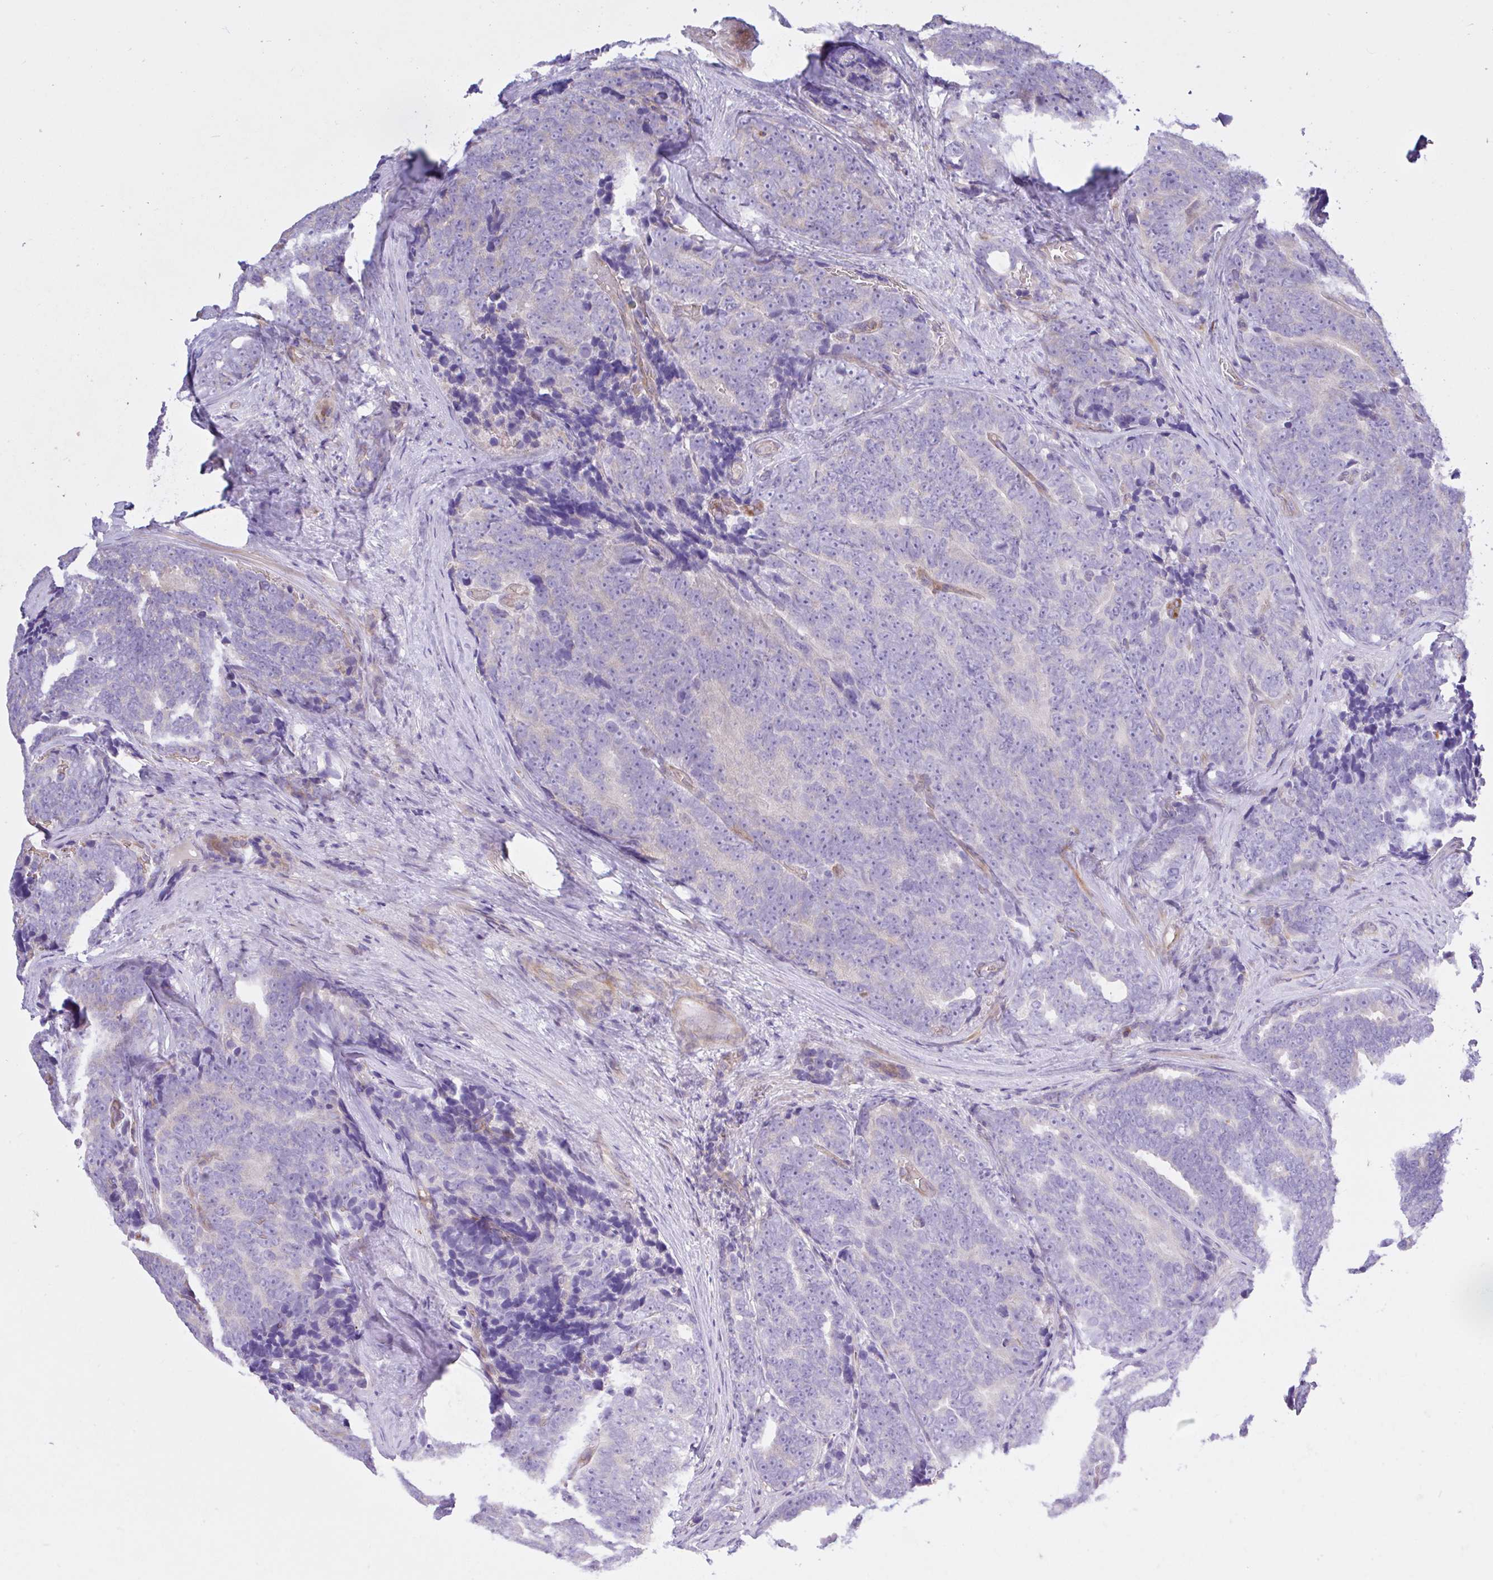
{"staining": {"intensity": "moderate", "quantity": "25%-75%", "location": "cytoplasmic/membranous"}, "tissue": "prostate cancer", "cell_type": "Tumor cells", "image_type": "cancer", "snomed": [{"axis": "morphology", "description": "Adenocarcinoma, Low grade"}, {"axis": "topography", "description": "Prostate"}], "caption": "This photomicrograph exhibits IHC staining of human prostate cancer, with medium moderate cytoplasmic/membranous positivity in about 25%-75% of tumor cells.", "gene": "EEF1A2", "patient": {"sex": "male", "age": 62}}